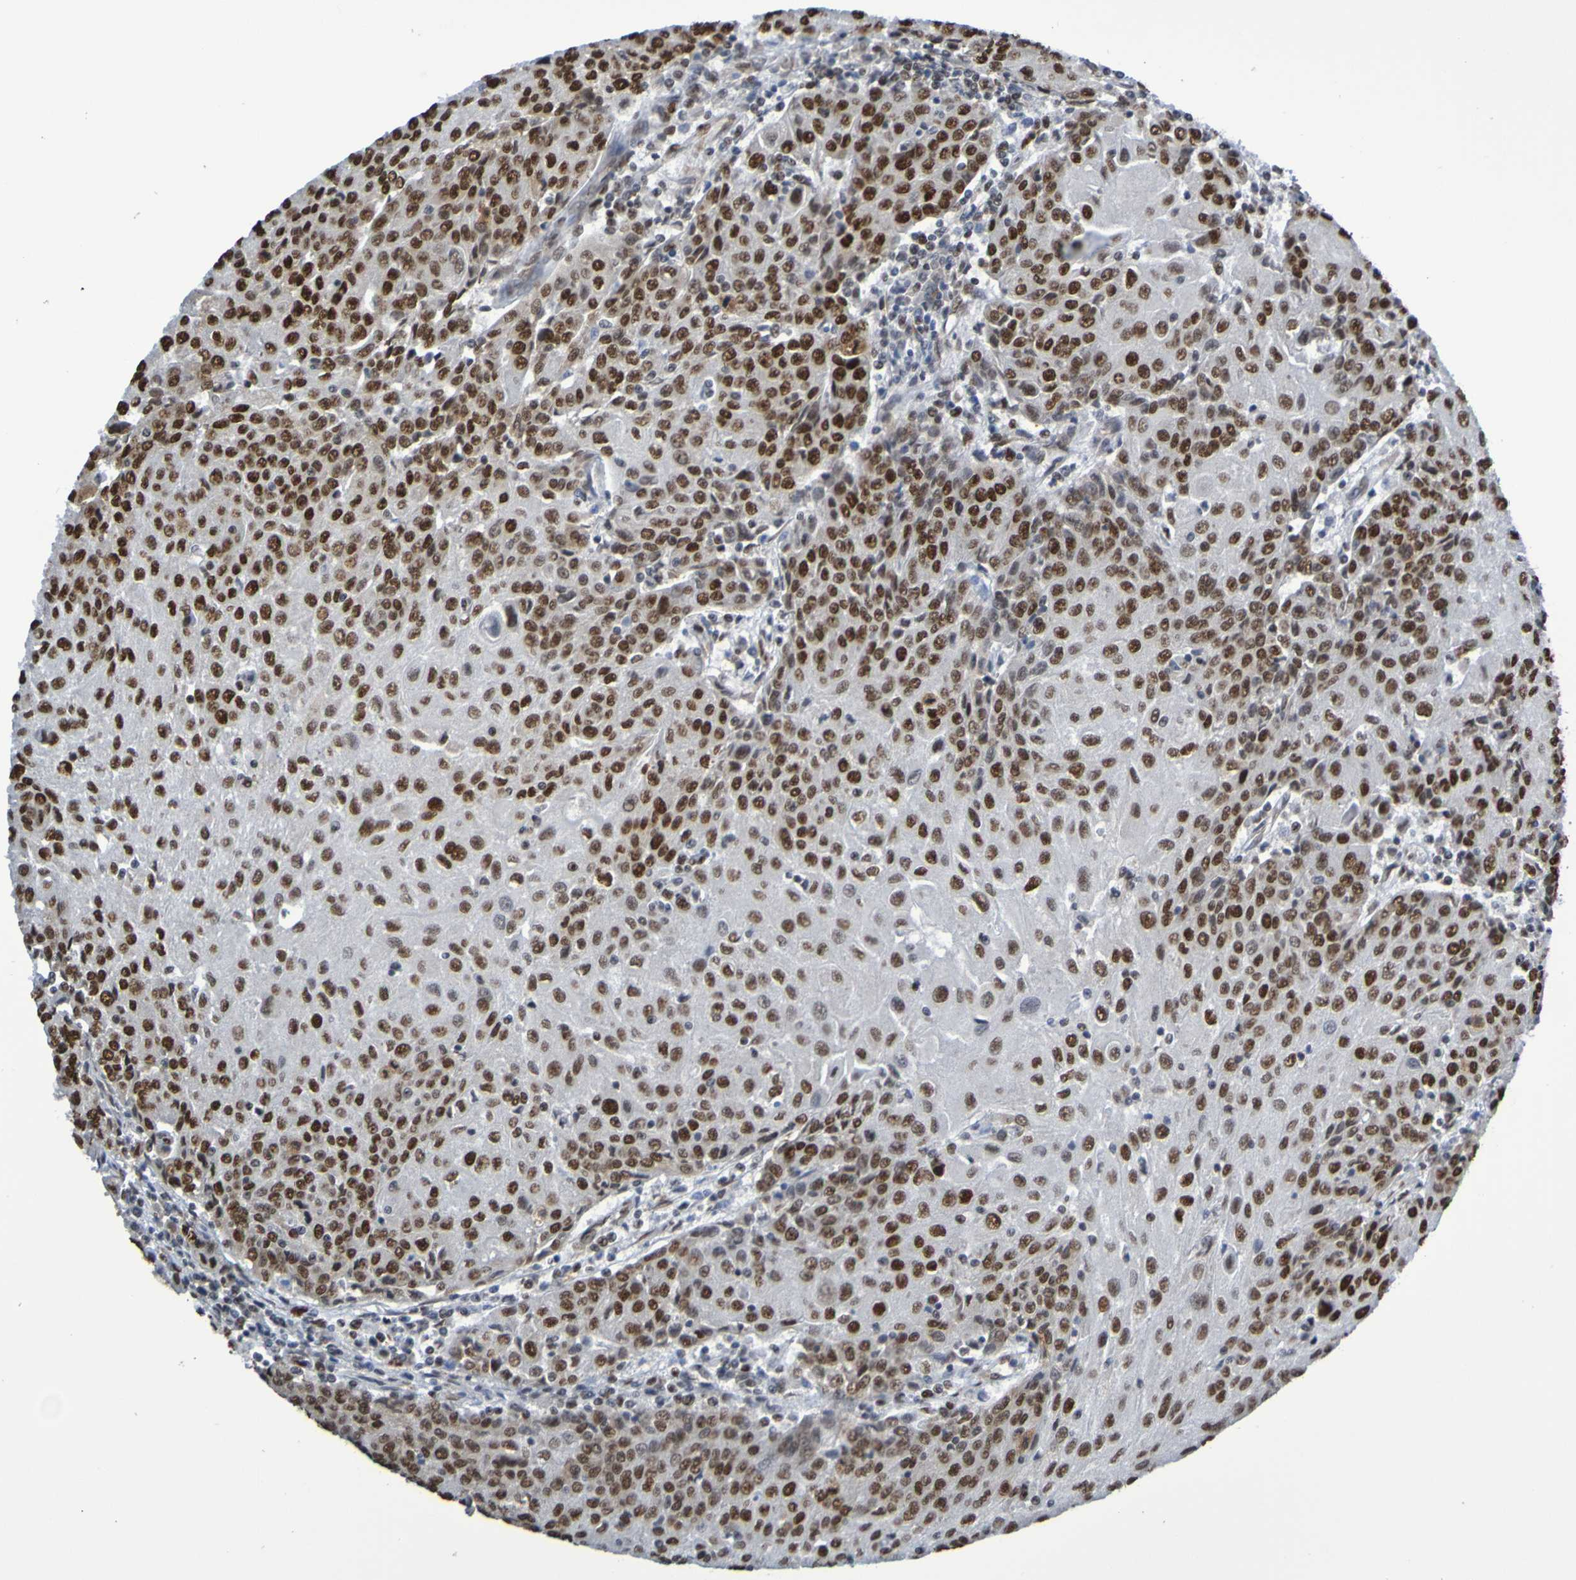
{"staining": {"intensity": "strong", "quantity": ">75%", "location": "nuclear"}, "tissue": "urothelial cancer", "cell_type": "Tumor cells", "image_type": "cancer", "snomed": [{"axis": "morphology", "description": "Urothelial carcinoma, High grade"}, {"axis": "topography", "description": "Urinary bladder"}], "caption": "A brown stain highlights strong nuclear positivity of a protein in human urothelial cancer tumor cells.", "gene": "HDAC2", "patient": {"sex": "female", "age": 85}}